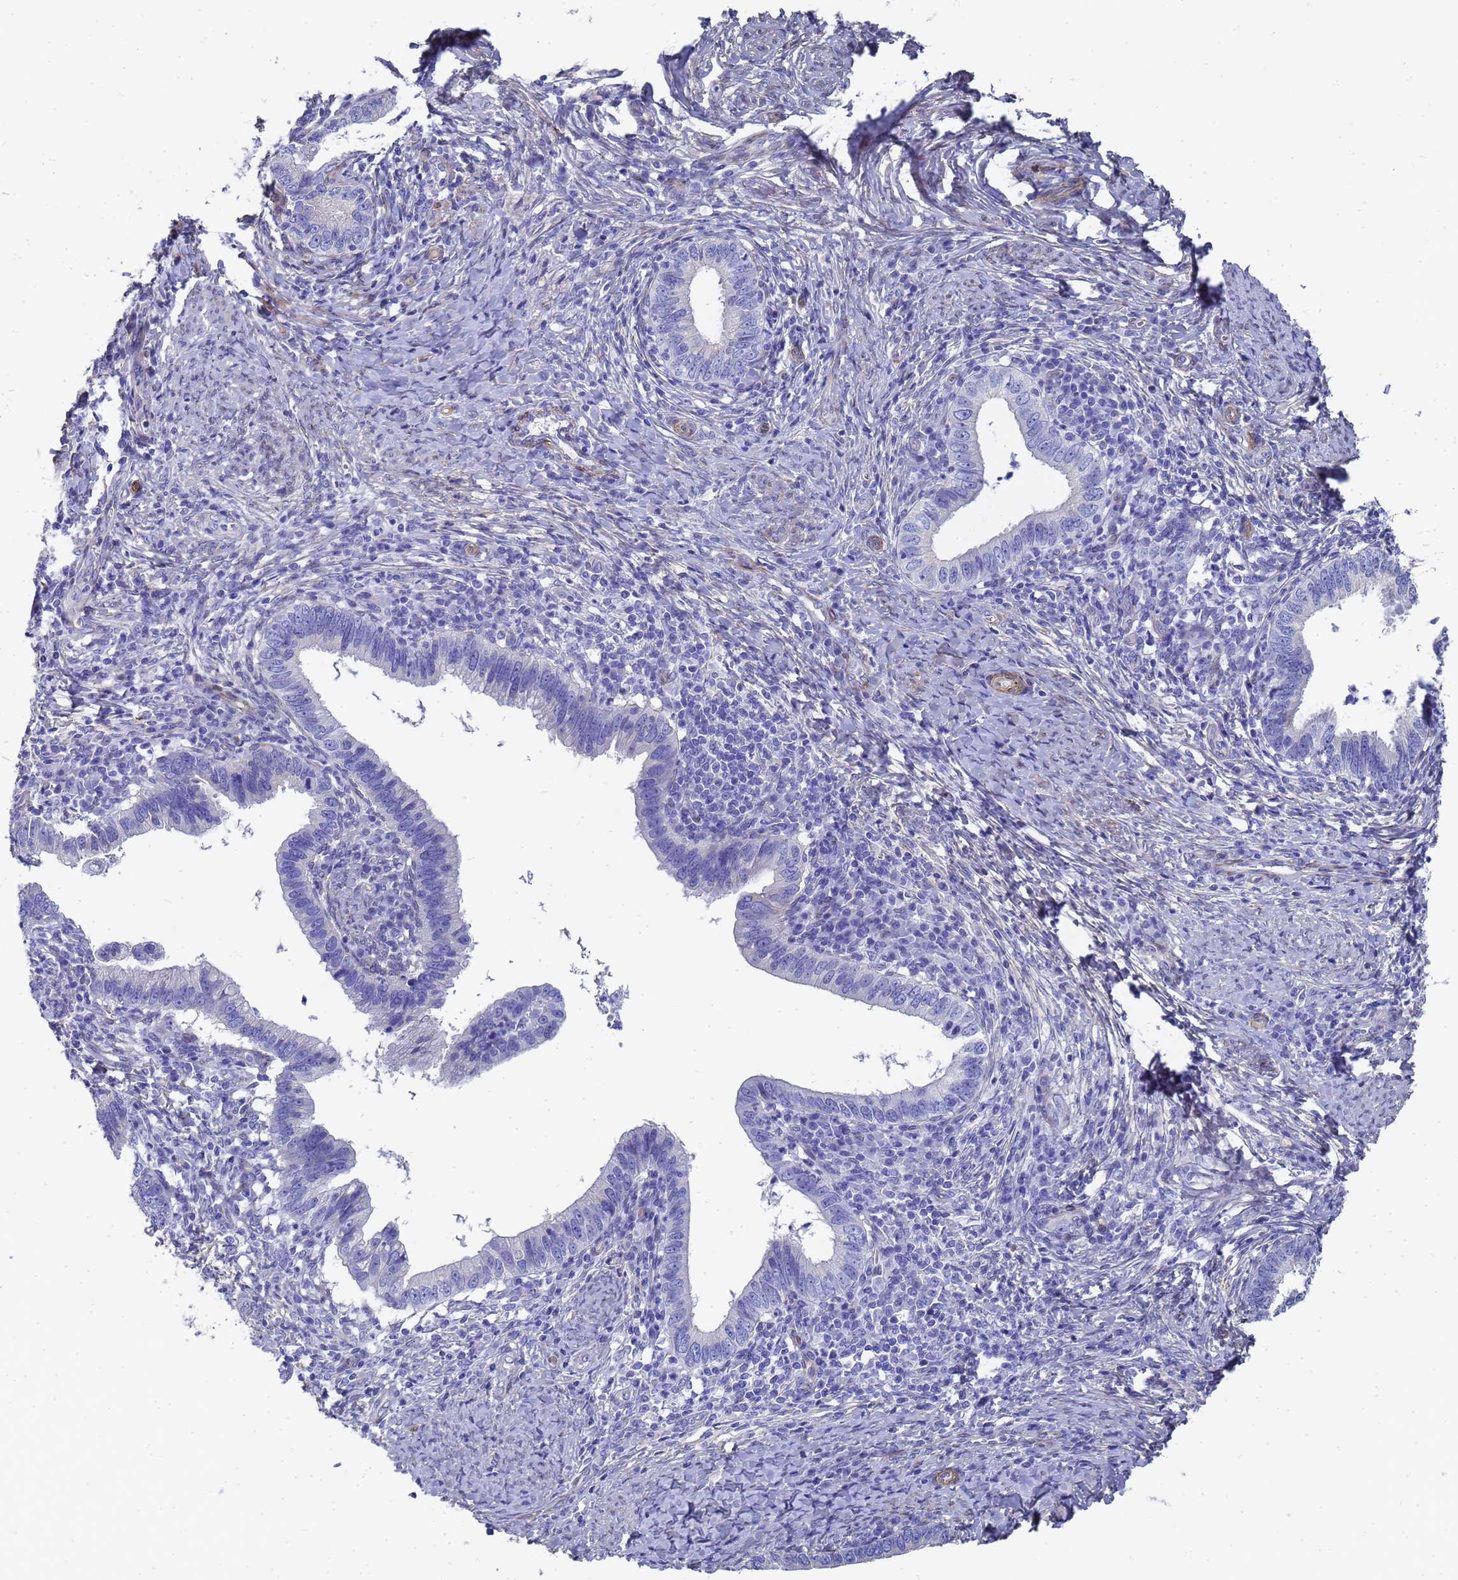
{"staining": {"intensity": "negative", "quantity": "none", "location": "none"}, "tissue": "cervical cancer", "cell_type": "Tumor cells", "image_type": "cancer", "snomed": [{"axis": "morphology", "description": "Adenocarcinoma, NOS"}, {"axis": "topography", "description": "Cervix"}], "caption": "A high-resolution image shows IHC staining of cervical cancer, which shows no significant staining in tumor cells.", "gene": "TUBB1", "patient": {"sex": "female", "age": 36}}